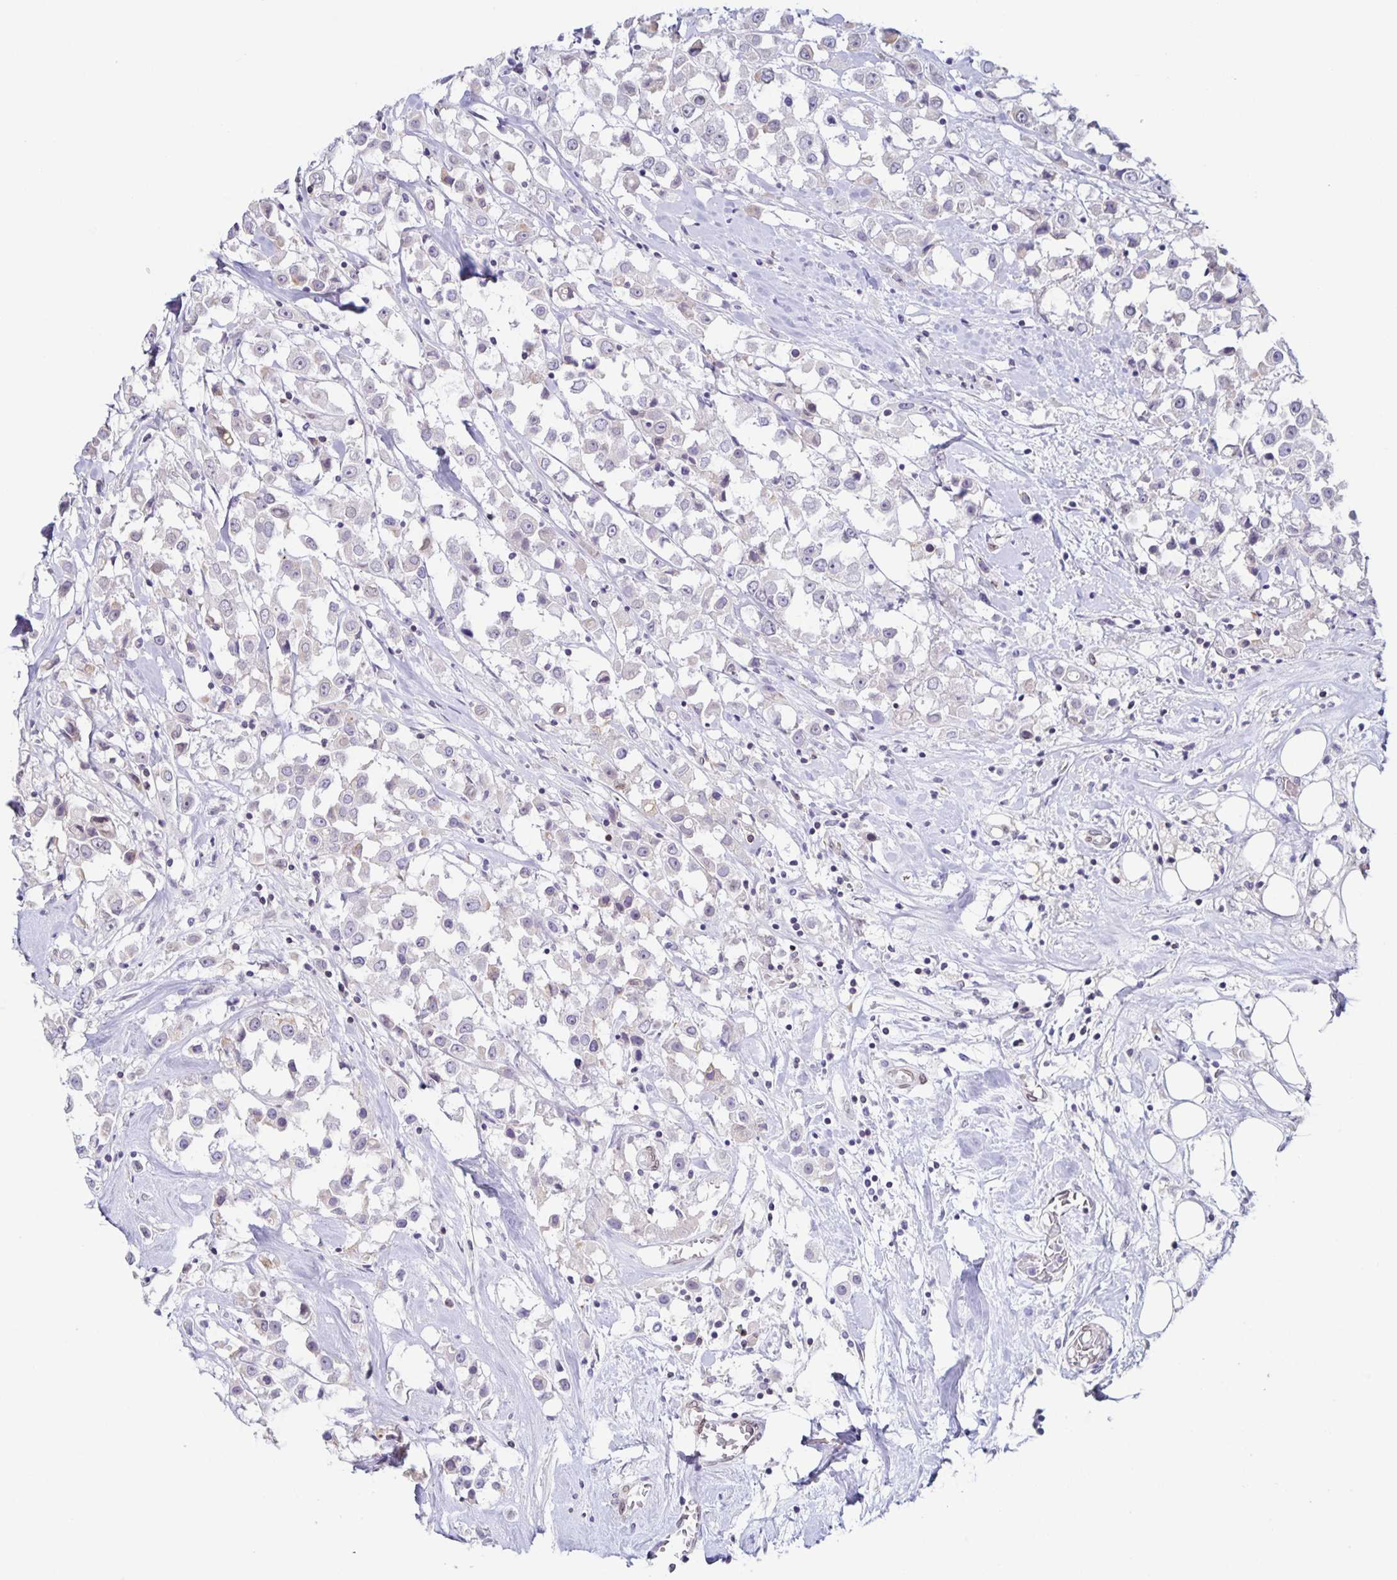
{"staining": {"intensity": "negative", "quantity": "none", "location": "none"}, "tissue": "breast cancer", "cell_type": "Tumor cells", "image_type": "cancer", "snomed": [{"axis": "morphology", "description": "Duct carcinoma"}, {"axis": "topography", "description": "Breast"}], "caption": "Tumor cells show no significant protein staining in breast cancer.", "gene": "SYNE2", "patient": {"sex": "female", "age": 61}}